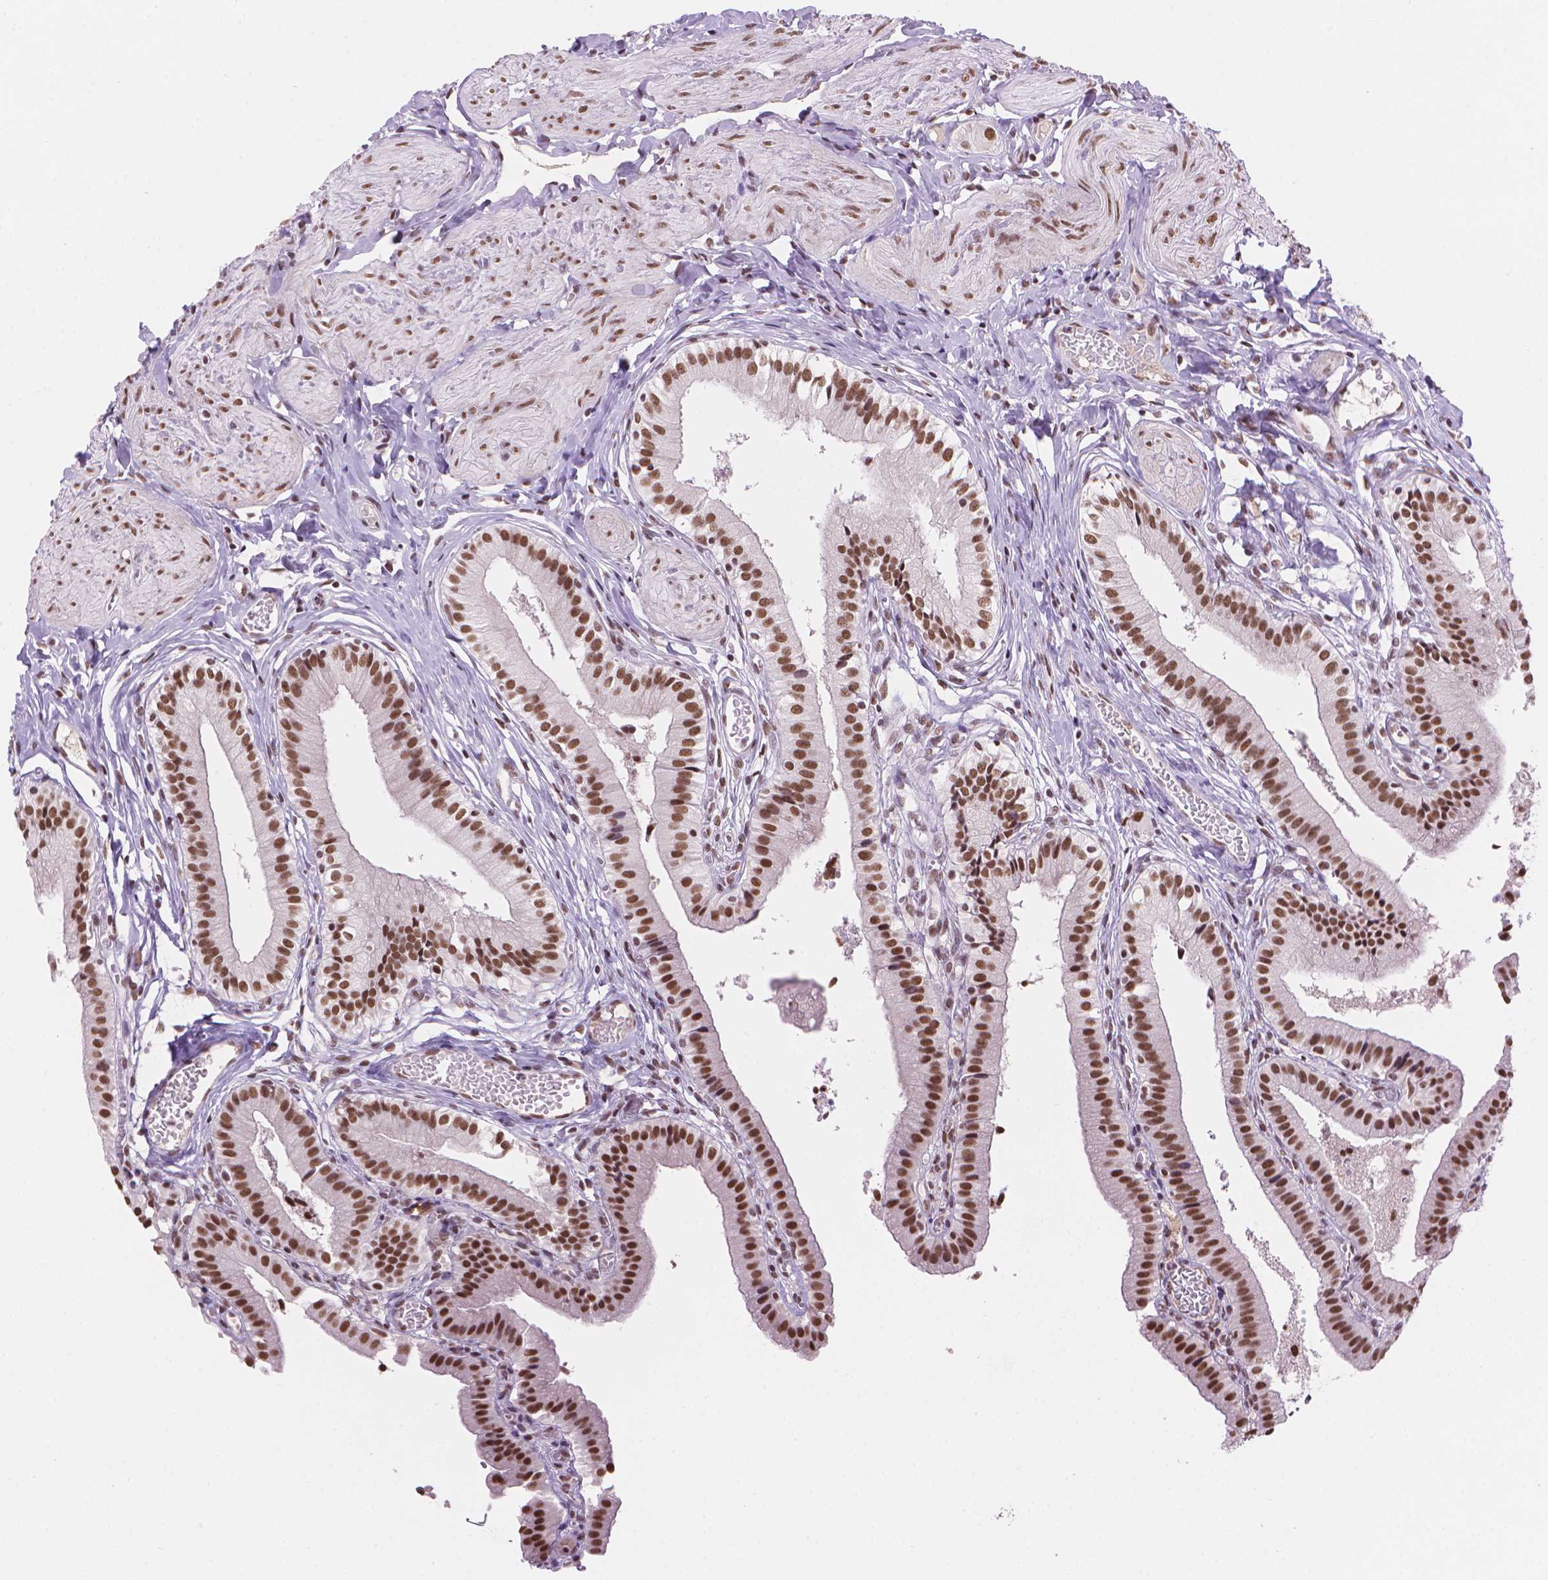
{"staining": {"intensity": "moderate", "quantity": ">75%", "location": "nuclear"}, "tissue": "gallbladder", "cell_type": "Glandular cells", "image_type": "normal", "snomed": [{"axis": "morphology", "description": "Normal tissue, NOS"}, {"axis": "topography", "description": "Gallbladder"}], "caption": "Benign gallbladder was stained to show a protein in brown. There is medium levels of moderate nuclear expression in approximately >75% of glandular cells.", "gene": "RPA4", "patient": {"sex": "female", "age": 47}}